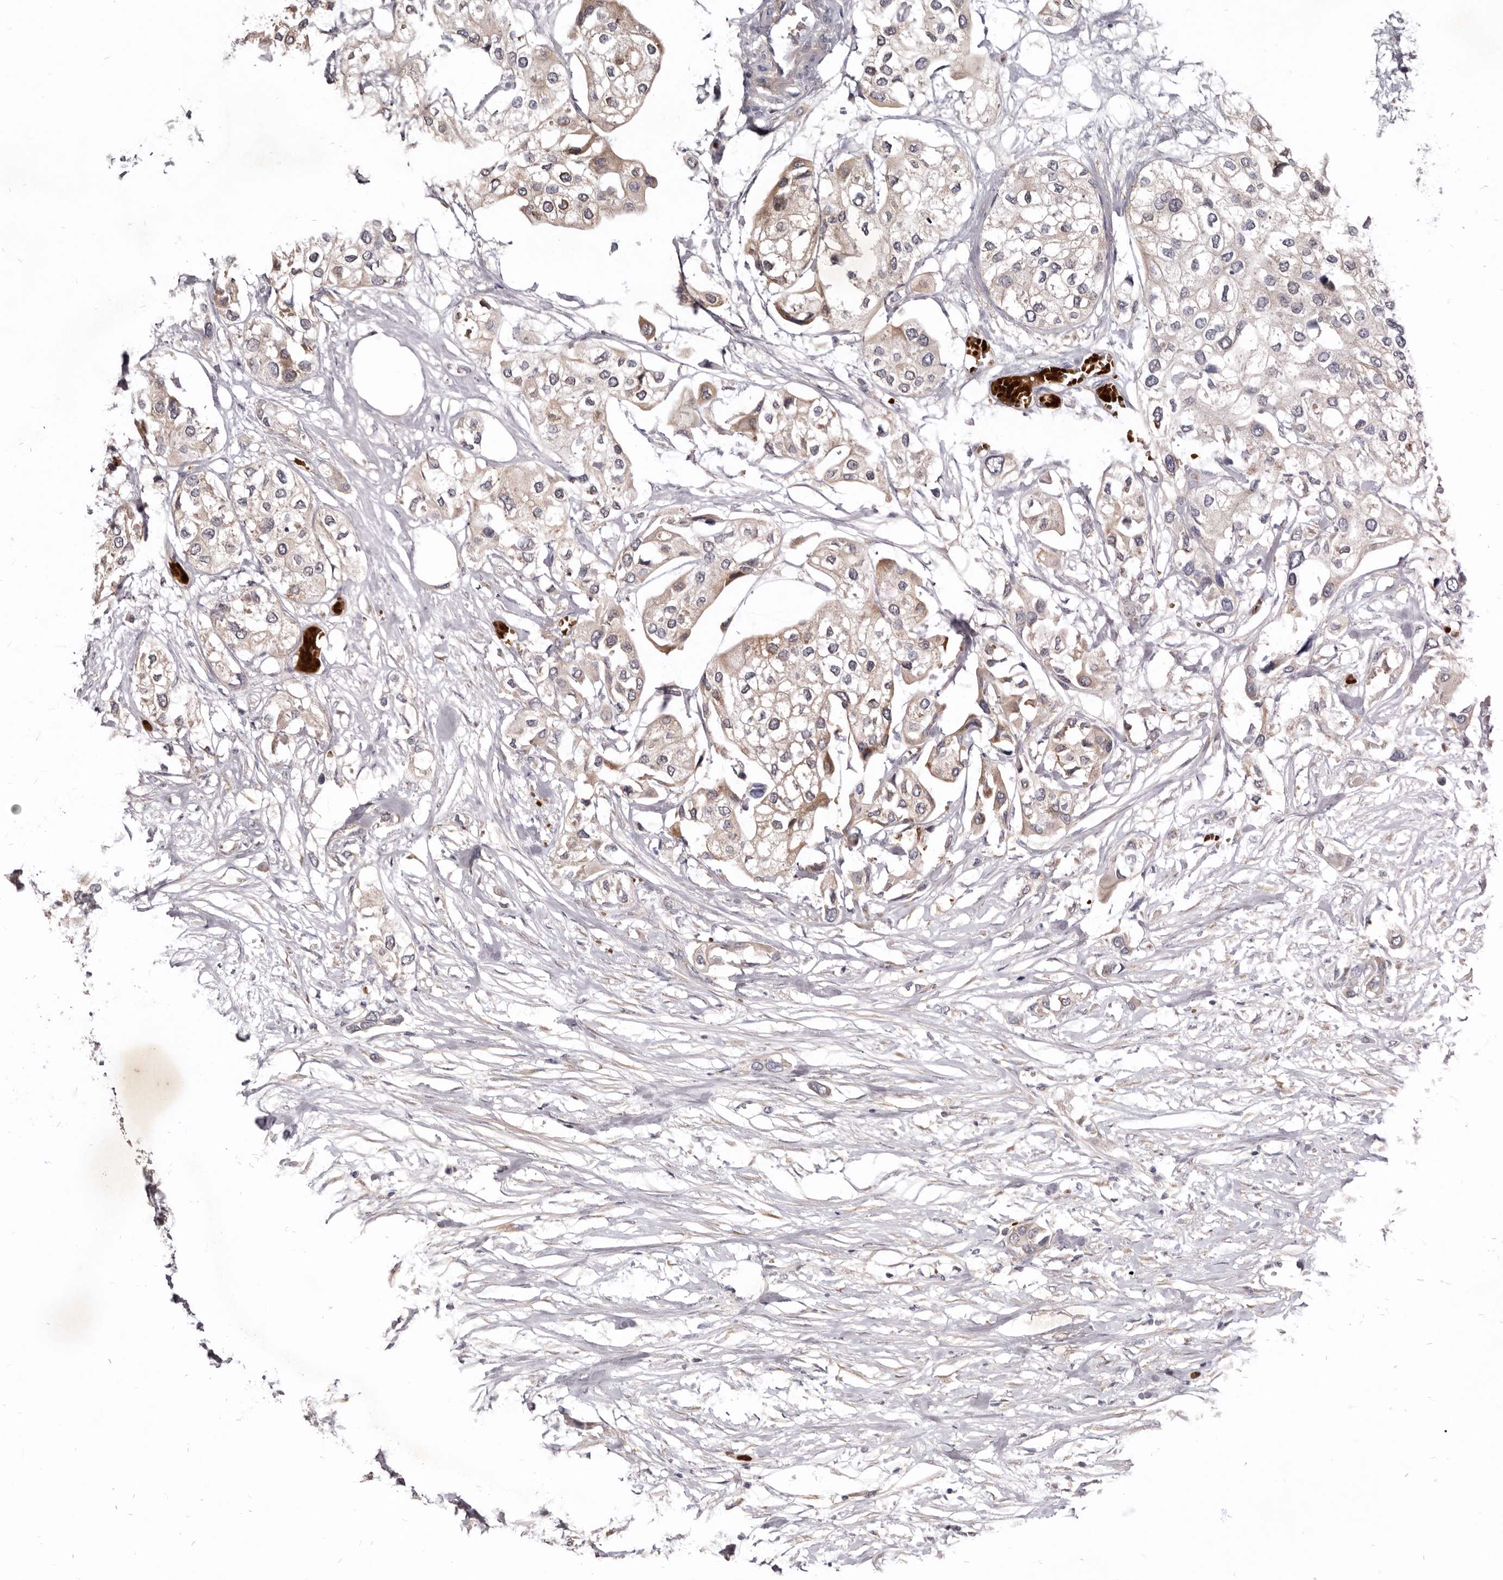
{"staining": {"intensity": "weak", "quantity": "<25%", "location": "cytoplasmic/membranous"}, "tissue": "urothelial cancer", "cell_type": "Tumor cells", "image_type": "cancer", "snomed": [{"axis": "morphology", "description": "Urothelial carcinoma, High grade"}, {"axis": "topography", "description": "Urinary bladder"}], "caption": "There is no significant expression in tumor cells of urothelial cancer. Nuclei are stained in blue.", "gene": "NENF", "patient": {"sex": "male", "age": 64}}